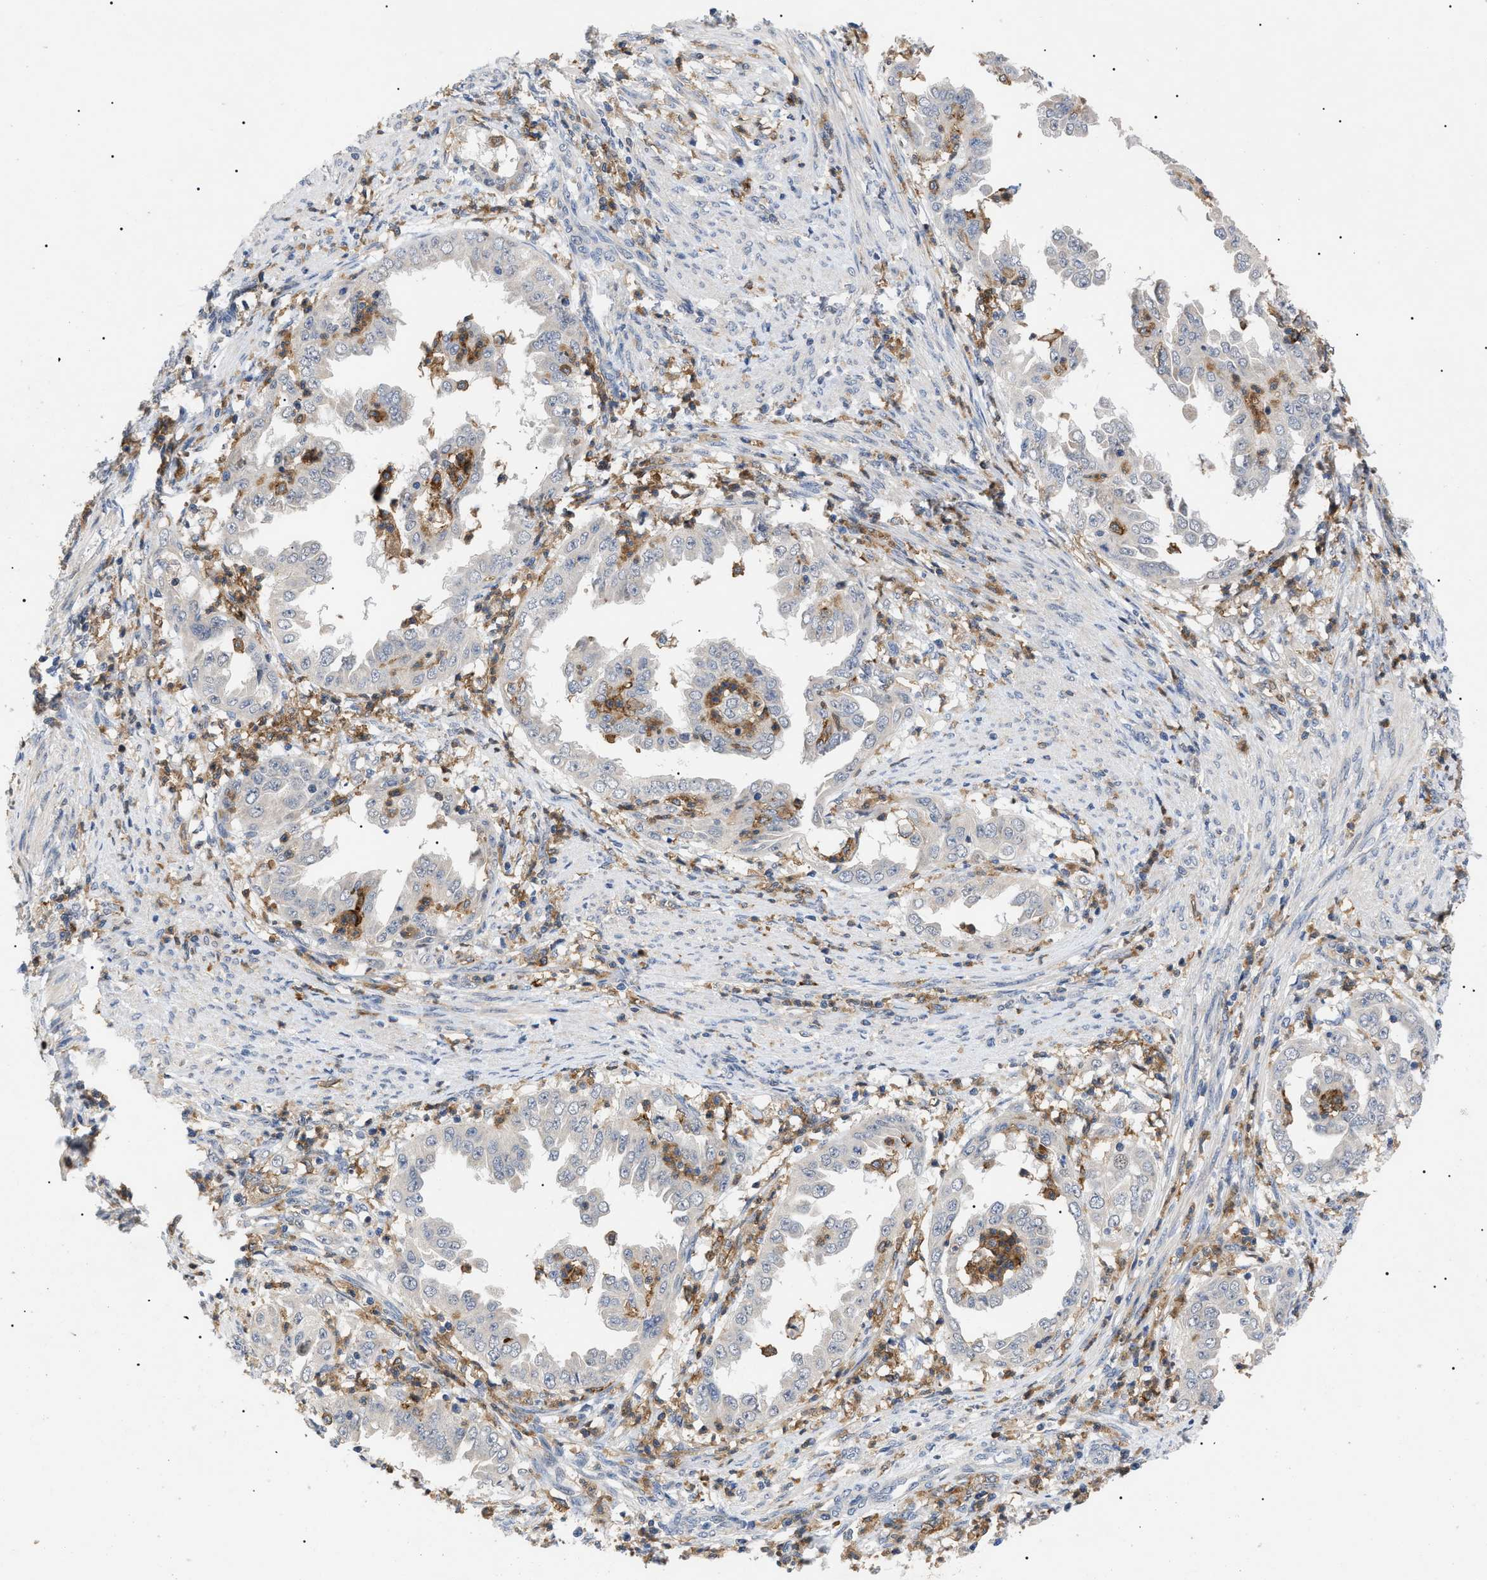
{"staining": {"intensity": "weak", "quantity": "<25%", "location": "cytoplasmic/membranous"}, "tissue": "endometrial cancer", "cell_type": "Tumor cells", "image_type": "cancer", "snomed": [{"axis": "morphology", "description": "Adenocarcinoma, NOS"}, {"axis": "topography", "description": "Endometrium"}], "caption": "Human endometrial cancer (adenocarcinoma) stained for a protein using immunohistochemistry (IHC) shows no positivity in tumor cells.", "gene": "CD300A", "patient": {"sex": "female", "age": 85}}